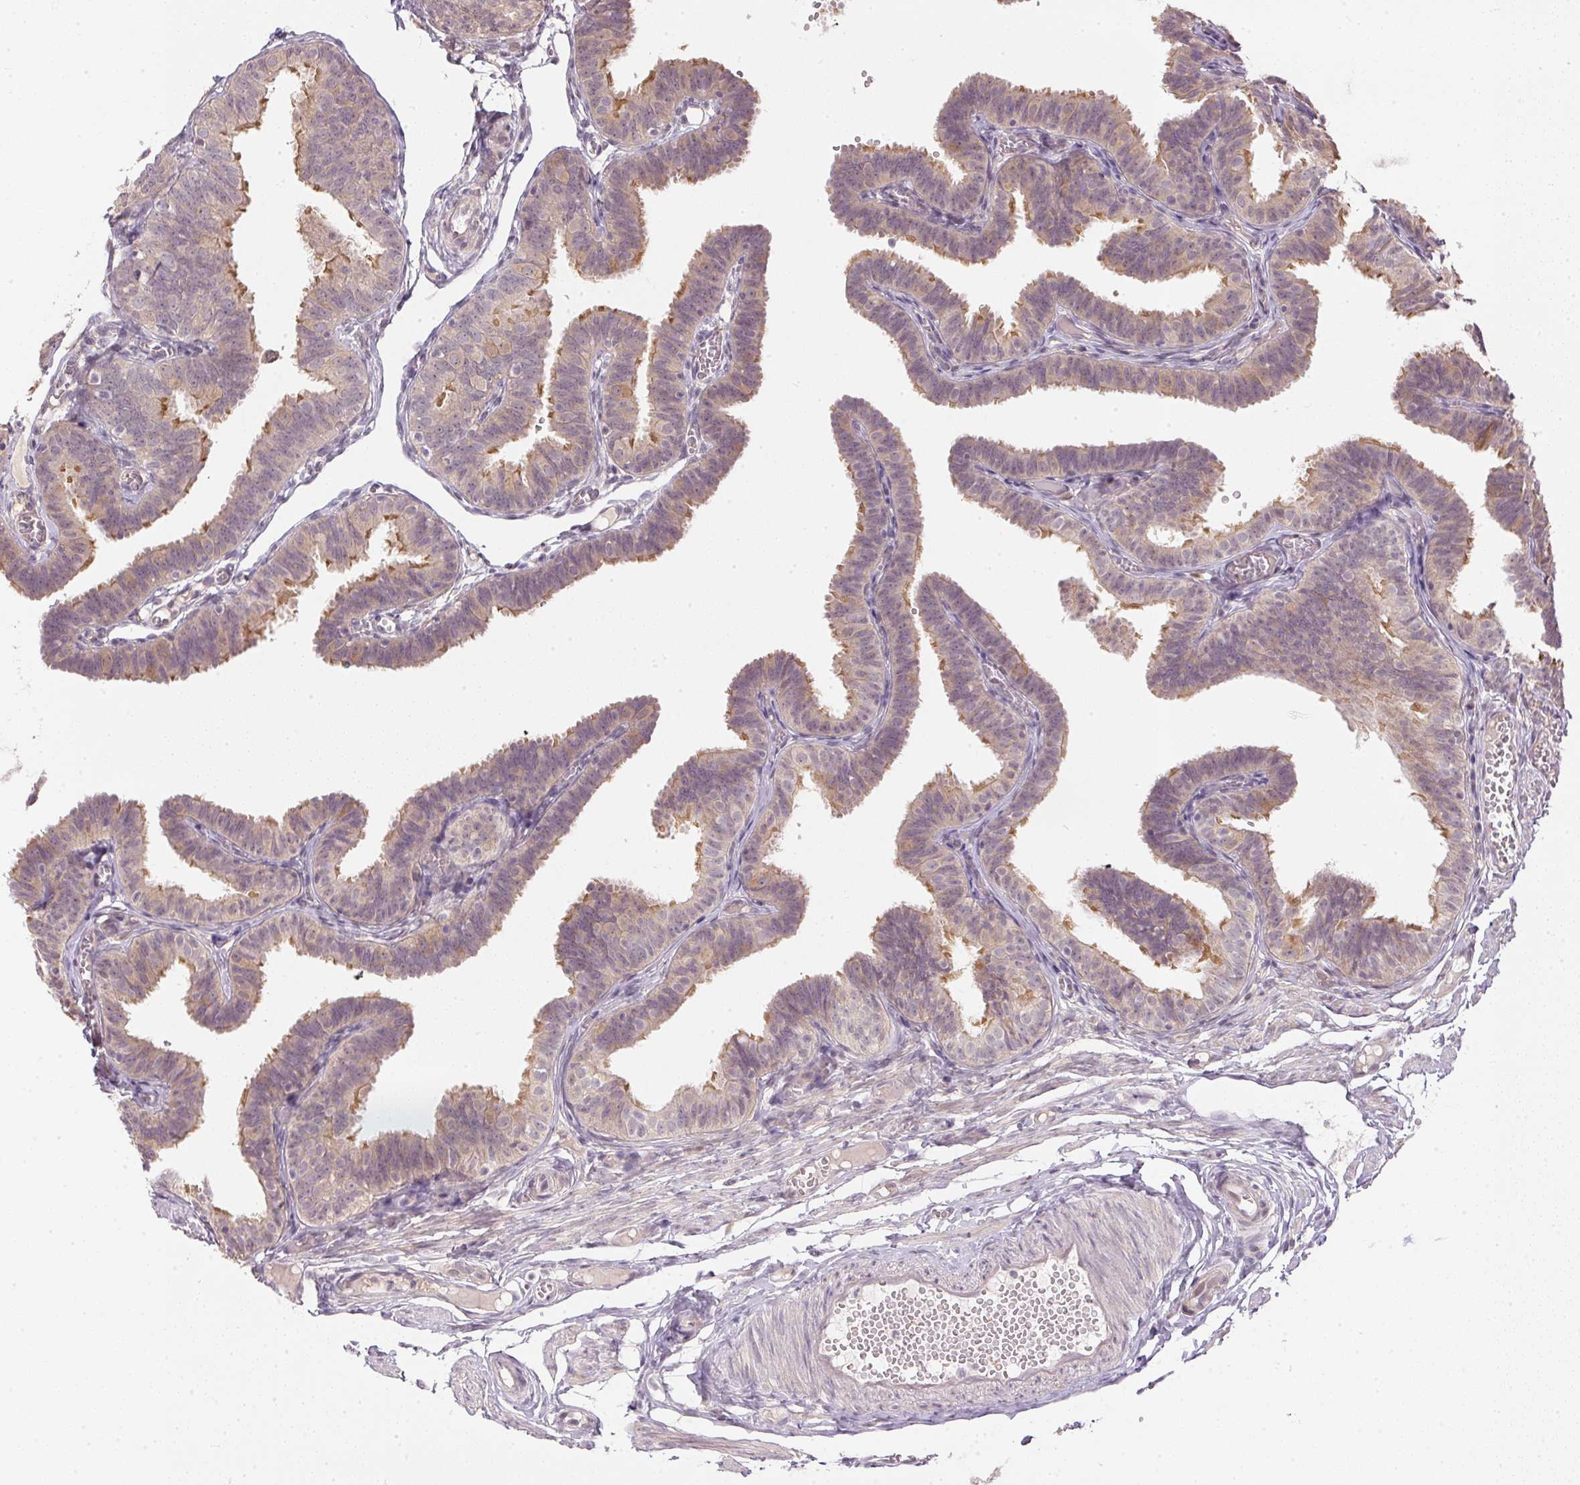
{"staining": {"intensity": "weak", "quantity": "25%-75%", "location": "cytoplasmic/membranous"}, "tissue": "fallopian tube", "cell_type": "Glandular cells", "image_type": "normal", "snomed": [{"axis": "morphology", "description": "Normal tissue, NOS"}, {"axis": "topography", "description": "Fallopian tube"}], "caption": "IHC photomicrograph of normal fallopian tube: fallopian tube stained using immunohistochemistry demonstrates low levels of weak protein expression localized specifically in the cytoplasmic/membranous of glandular cells, appearing as a cytoplasmic/membranous brown color.", "gene": "TTC23L", "patient": {"sex": "female", "age": 25}}